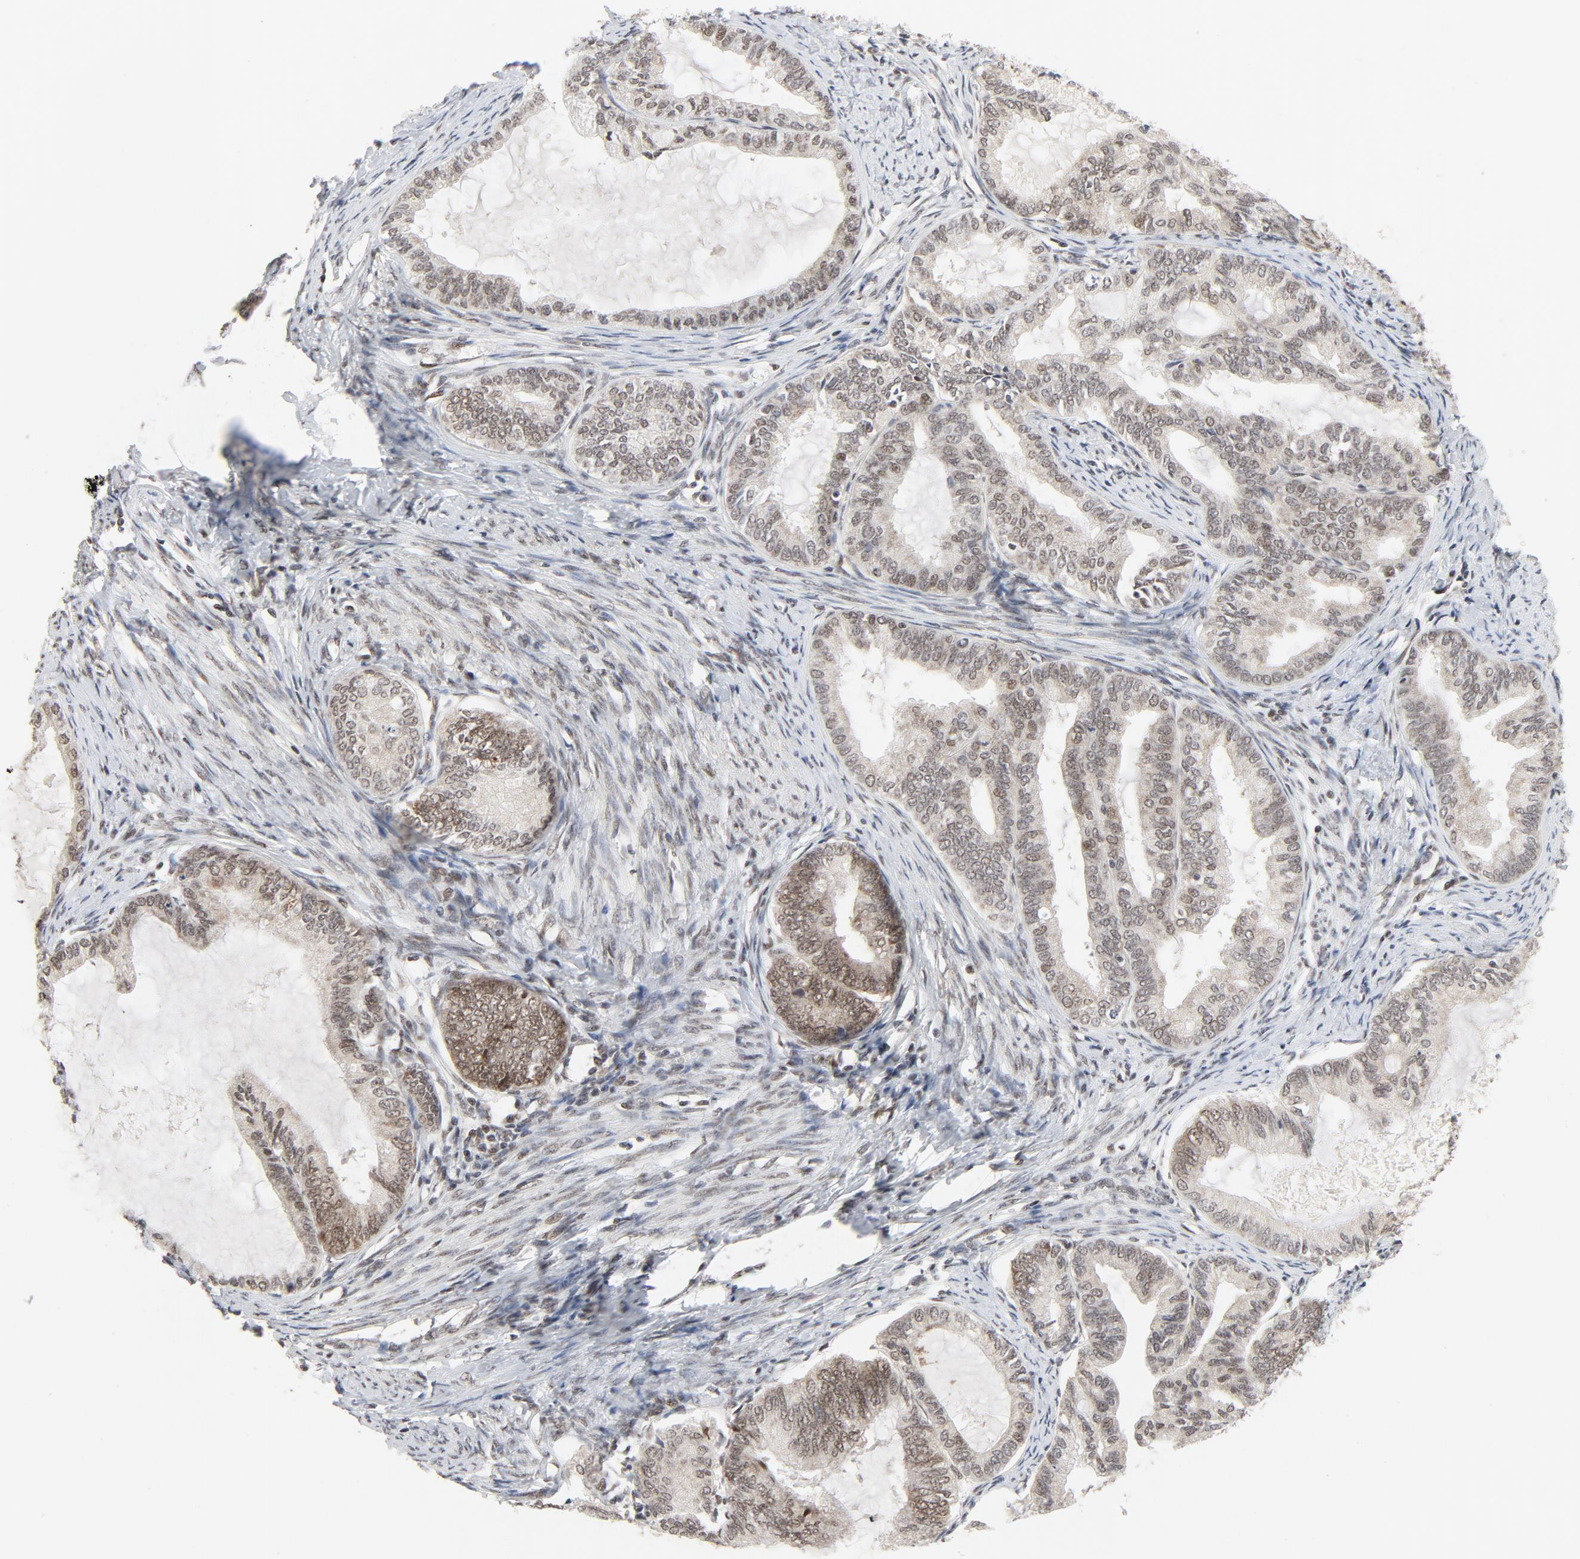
{"staining": {"intensity": "moderate", "quantity": ">75%", "location": "nuclear"}, "tissue": "endometrial cancer", "cell_type": "Tumor cells", "image_type": "cancer", "snomed": [{"axis": "morphology", "description": "Adenocarcinoma, NOS"}, {"axis": "topography", "description": "Endometrium"}], "caption": "Tumor cells demonstrate moderate nuclear positivity in about >75% of cells in endometrial adenocarcinoma. The staining was performed using DAB to visualize the protein expression in brown, while the nuclei were stained in blue with hematoxylin (Magnification: 20x).", "gene": "ERCC1", "patient": {"sex": "female", "age": 86}}